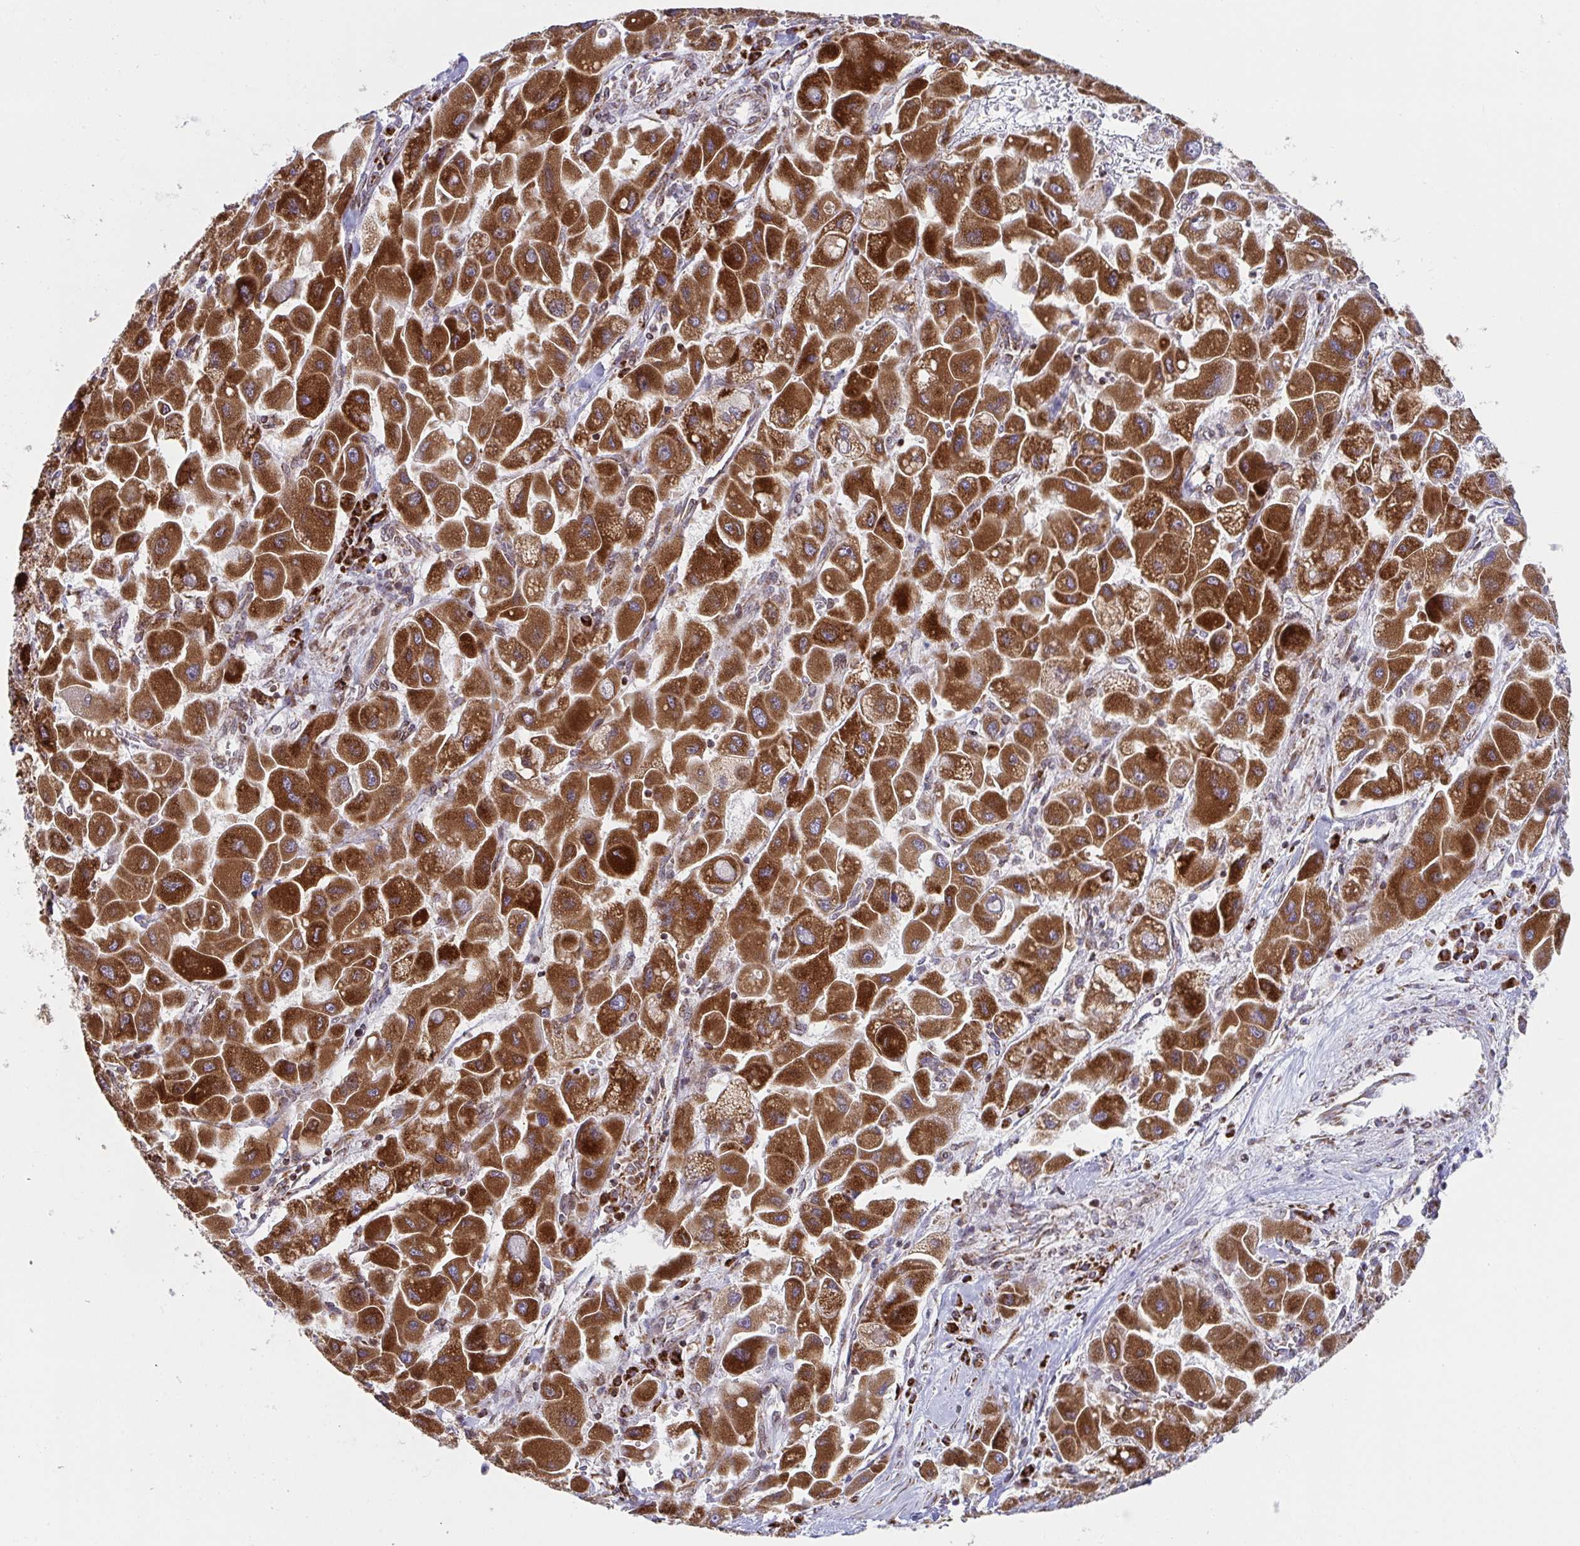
{"staining": {"intensity": "strong", "quantity": ">75%", "location": "cytoplasmic/membranous"}, "tissue": "liver cancer", "cell_type": "Tumor cells", "image_type": "cancer", "snomed": [{"axis": "morphology", "description": "Carcinoma, Hepatocellular, NOS"}, {"axis": "topography", "description": "Liver"}], "caption": "Immunohistochemistry (DAB (3,3'-diaminobenzidine)) staining of liver hepatocellular carcinoma shows strong cytoplasmic/membranous protein expression in about >75% of tumor cells.", "gene": "ATP5MJ", "patient": {"sex": "male", "age": 24}}